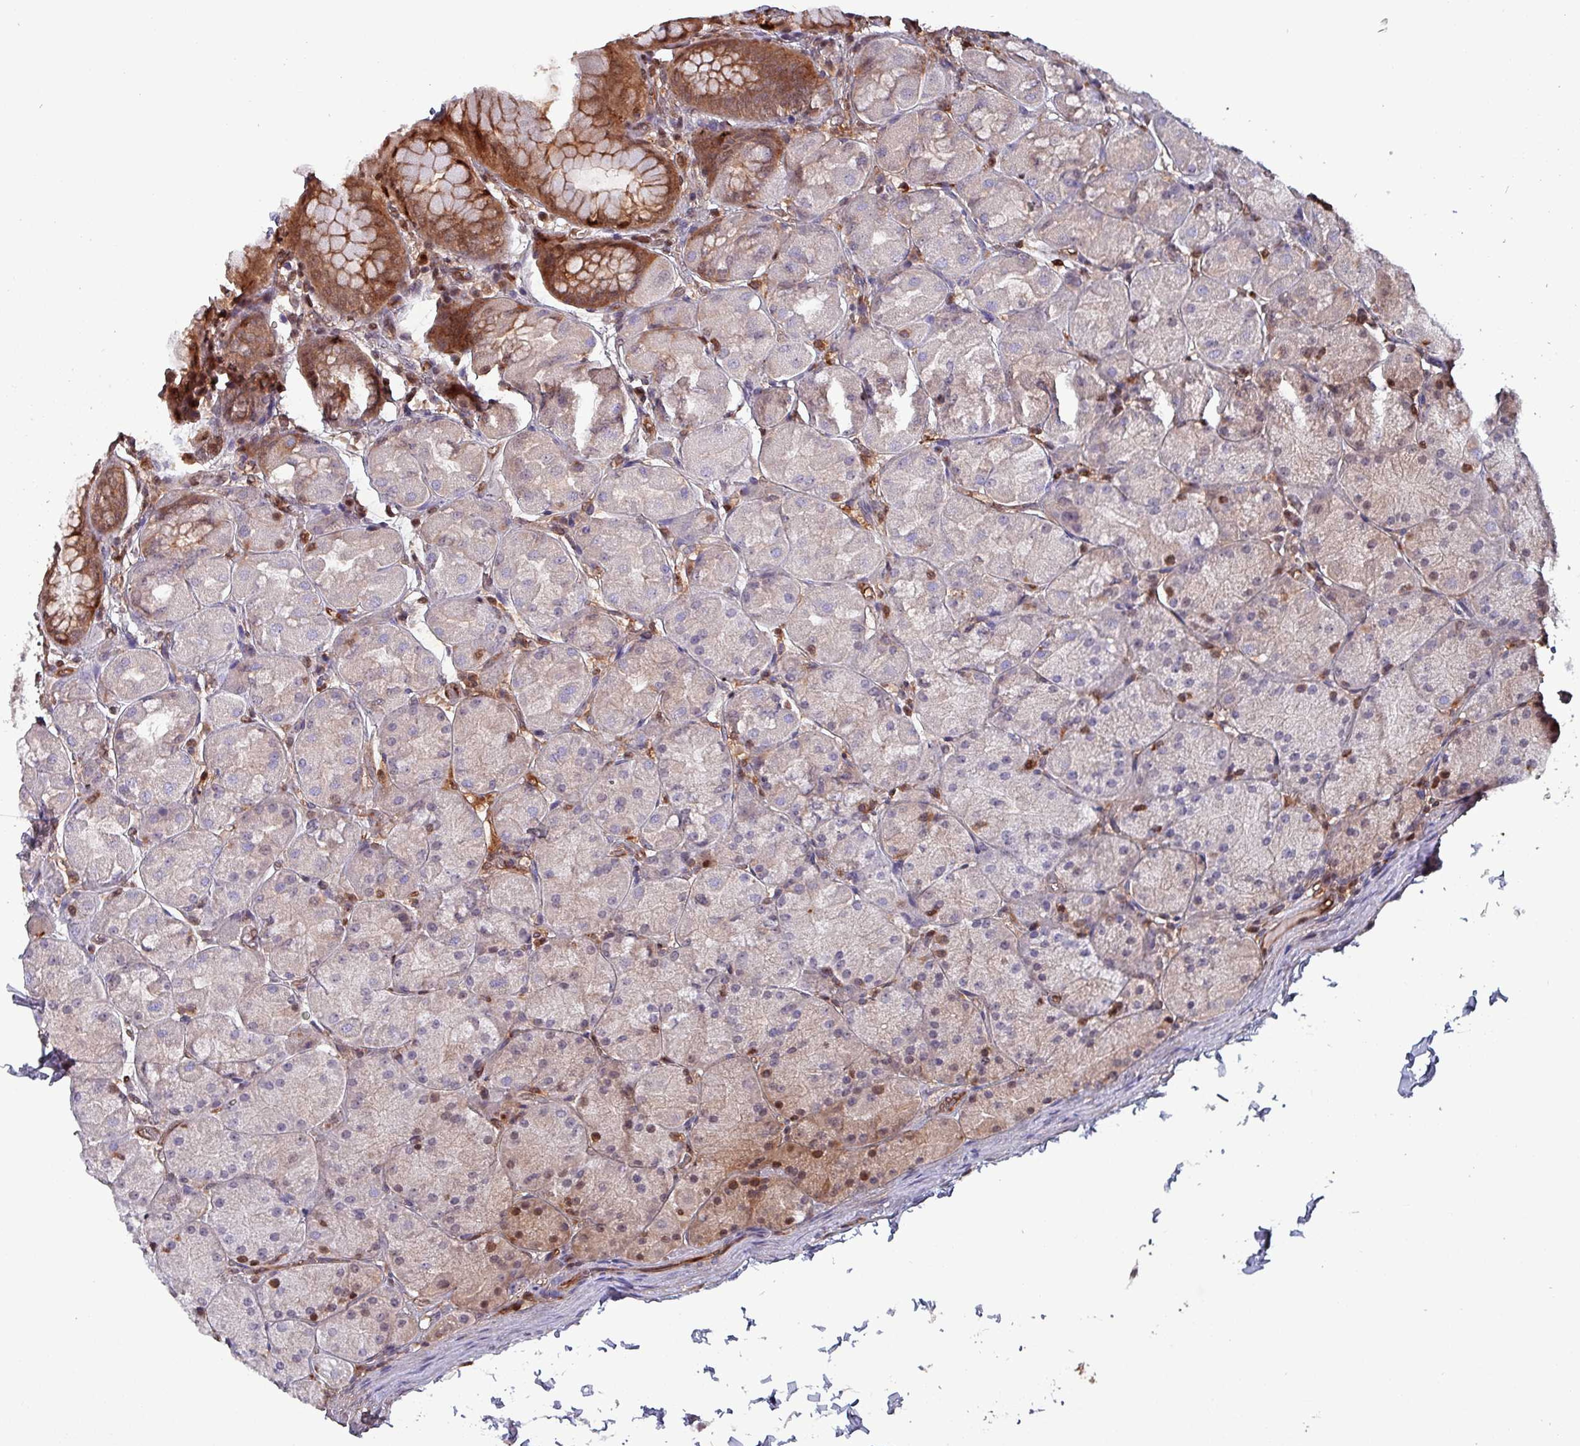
{"staining": {"intensity": "moderate", "quantity": "25%-75%", "location": "cytoplasmic/membranous,nuclear"}, "tissue": "stomach", "cell_type": "Glandular cells", "image_type": "normal", "snomed": [{"axis": "morphology", "description": "Normal tissue, NOS"}, {"axis": "topography", "description": "Stomach, upper"}], "caption": "Immunohistochemistry of benign human stomach shows medium levels of moderate cytoplasmic/membranous,nuclear staining in approximately 25%-75% of glandular cells. (Brightfield microscopy of DAB IHC at high magnification).", "gene": "PSMB8", "patient": {"sex": "female", "age": 56}}